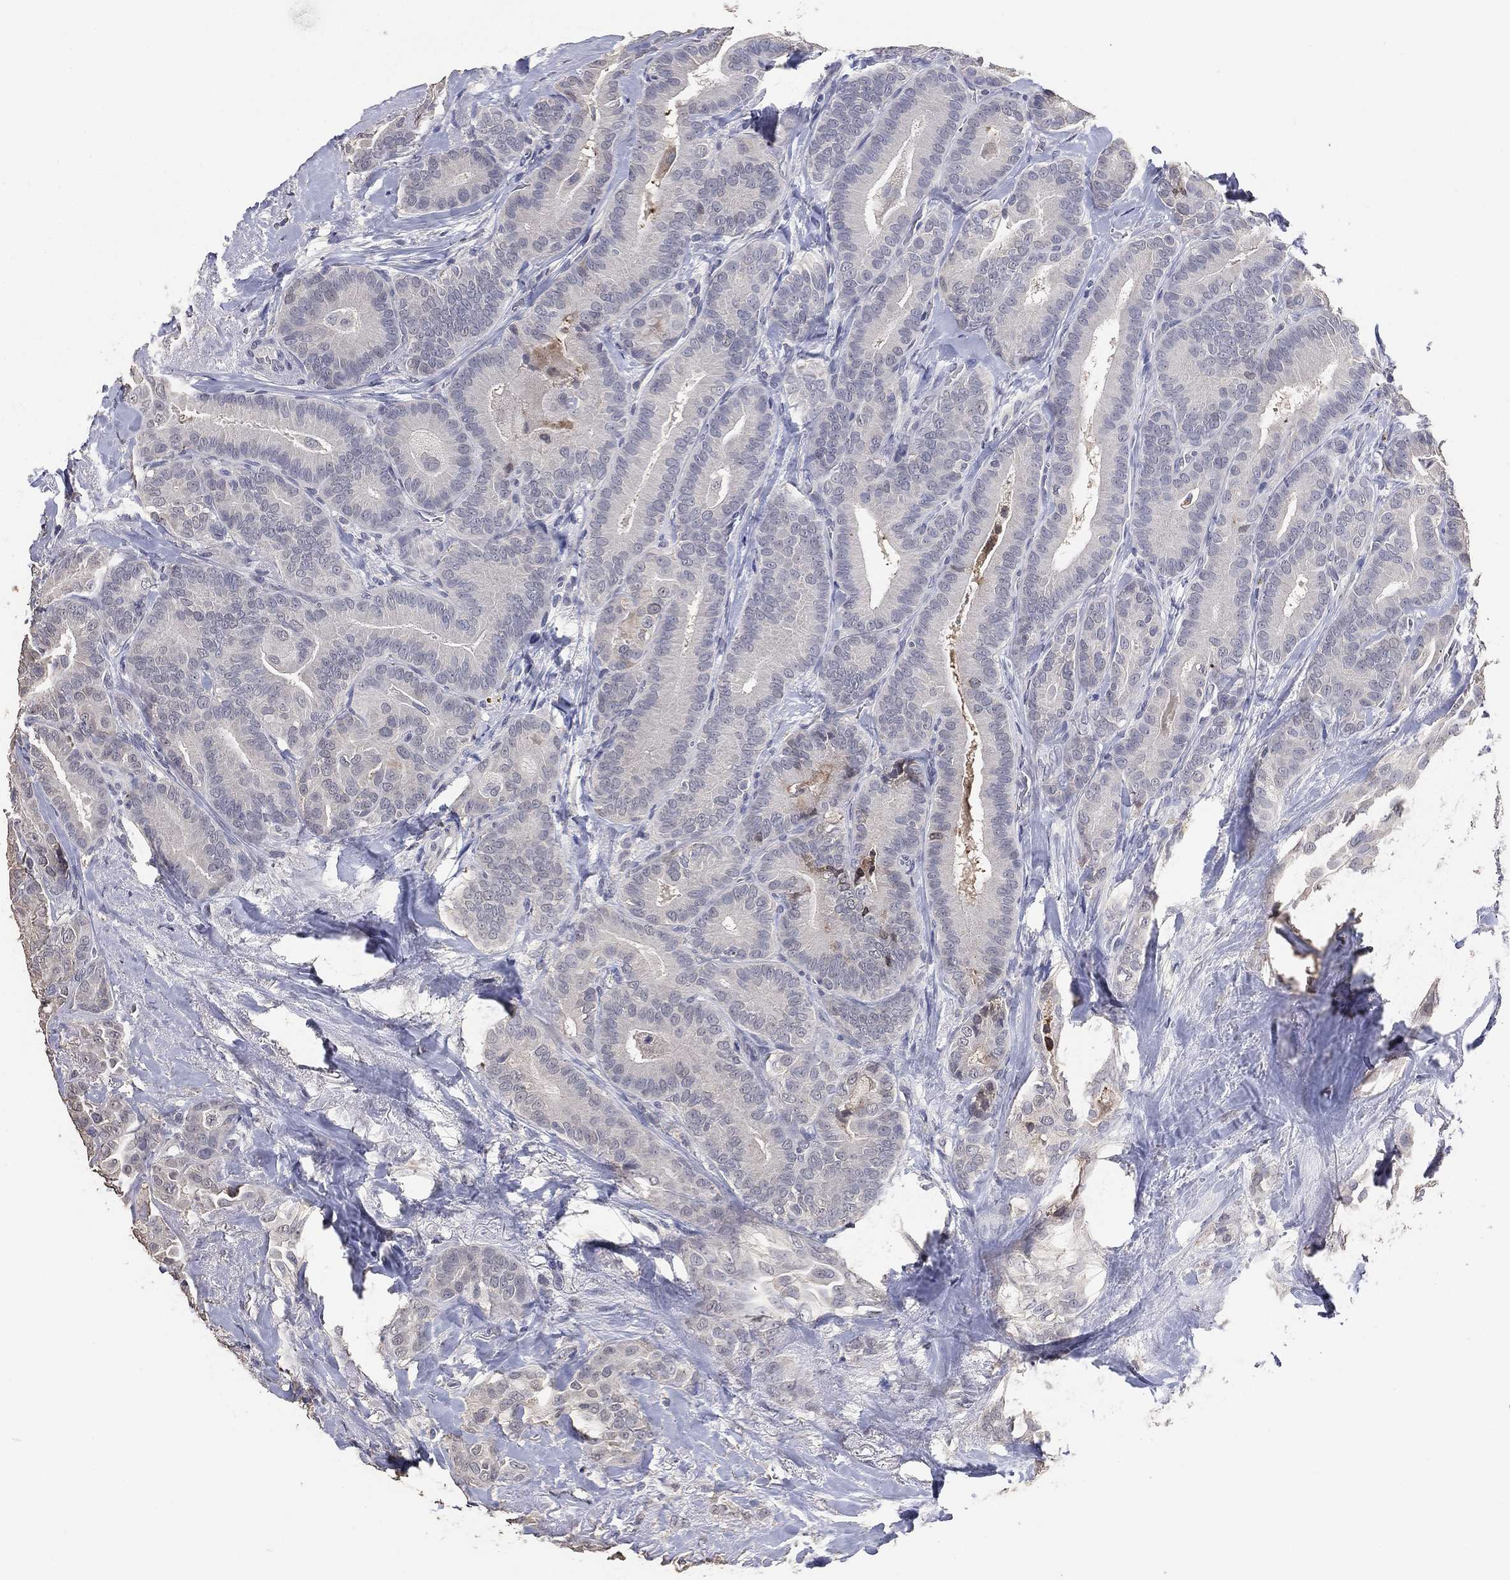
{"staining": {"intensity": "negative", "quantity": "none", "location": "none"}, "tissue": "thyroid cancer", "cell_type": "Tumor cells", "image_type": "cancer", "snomed": [{"axis": "morphology", "description": "Papillary adenocarcinoma, NOS"}, {"axis": "topography", "description": "Thyroid gland"}], "caption": "The micrograph demonstrates no staining of tumor cells in thyroid cancer (papillary adenocarcinoma).", "gene": "DSG1", "patient": {"sex": "male", "age": 61}}